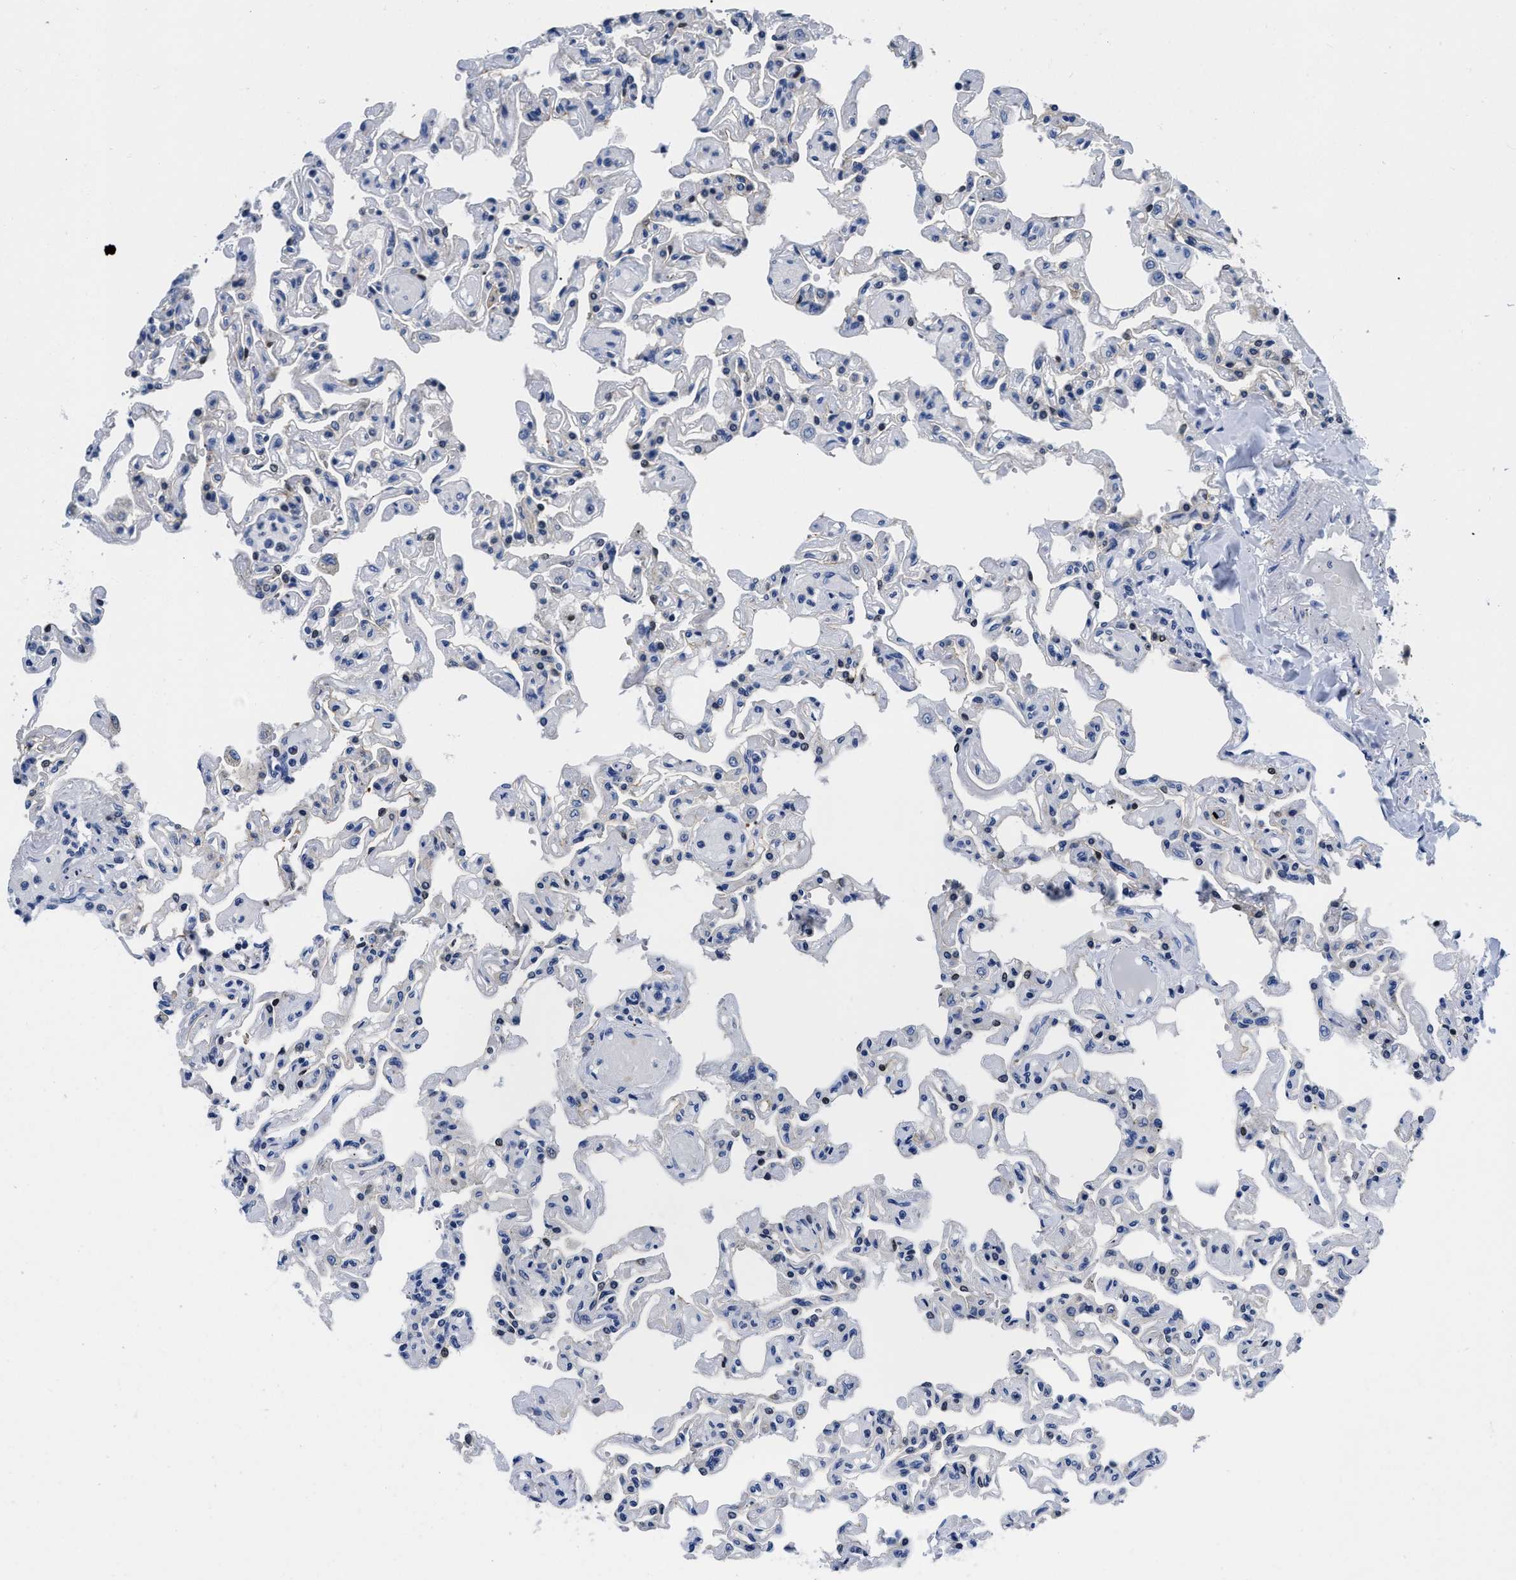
{"staining": {"intensity": "weak", "quantity": "<25%", "location": "cytoplasmic/membranous"}, "tissue": "lung", "cell_type": "Alveolar cells", "image_type": "normal", "snomed": [{"axis": "morphology", "description": "Normal tissue, NOS"}, {"axis": "topography", "description": "Lung"}], "caption": "IHC of normal lung shows no staining in alveolar cells. Brightfield microscopy of immunohistochemistry (IHC) stained with DAB (3,3'-diaminobenzidine) (brown) and hematoxylin (blue), captured at high magnification.", "gene": "SLC35F1", "patient": {"sex": "male", "age": 21}}